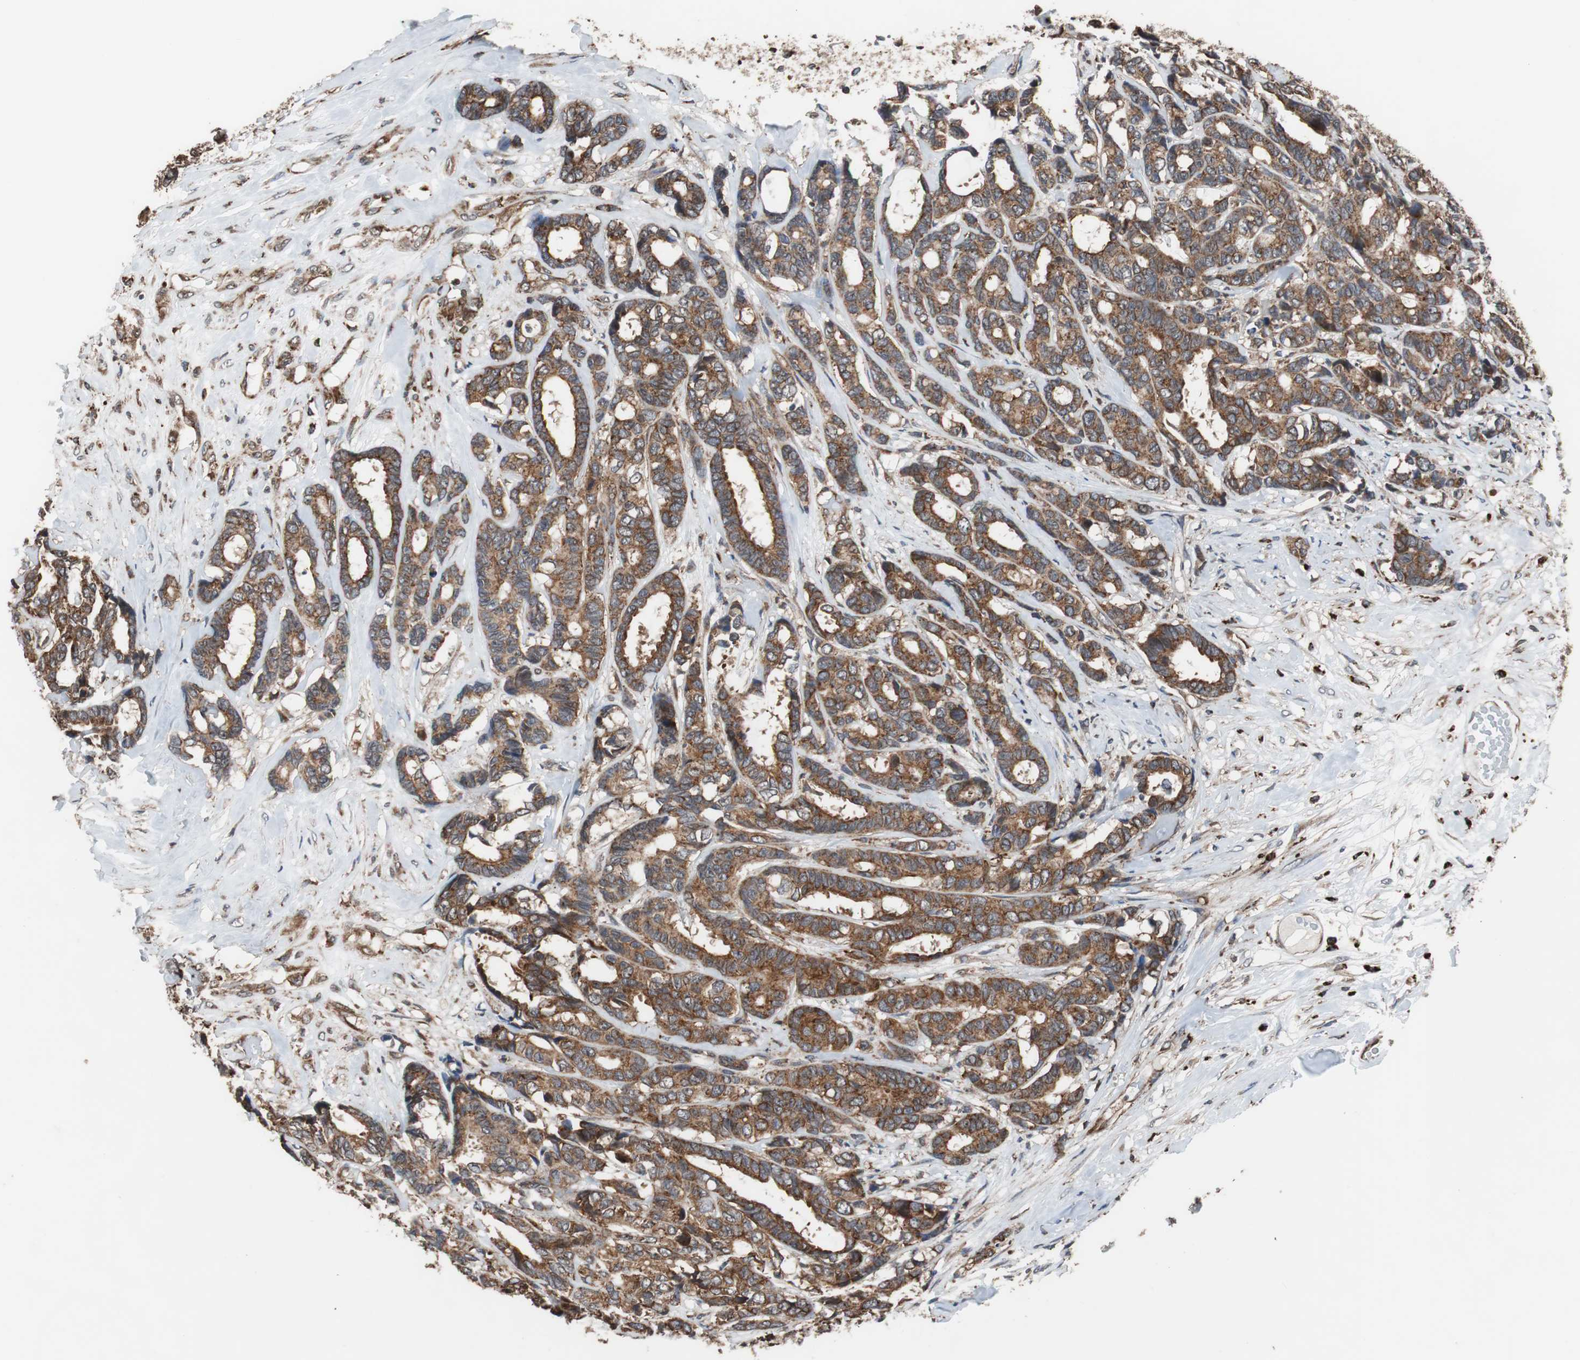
{"staining": {"intensity": "strong", "quantity": ">75%", "location": "cytoplasmic/membranous"}, "tissue": "breast cancer", "cell_type": "Tumor cells", "image_type": "cancer", "snomed": [{"axis": "morphology", "description": "Duct carcinoma"}, {"axis": "topography", "description": "Breast"}], "caption": "Immunohistochemistry photomicrograph of neoplastic tissue: human breast infiltrating ductal carcinoma stained using immunohistochemistry (IHC) reveals high levels of strong protein expression localized specifically in the cytoplasmic/membranous of tumor cells, appearing as a cytoplasmic/membranous brown color.", "gene": "USP10", "patient": {"sex": "female", "age": 87}}